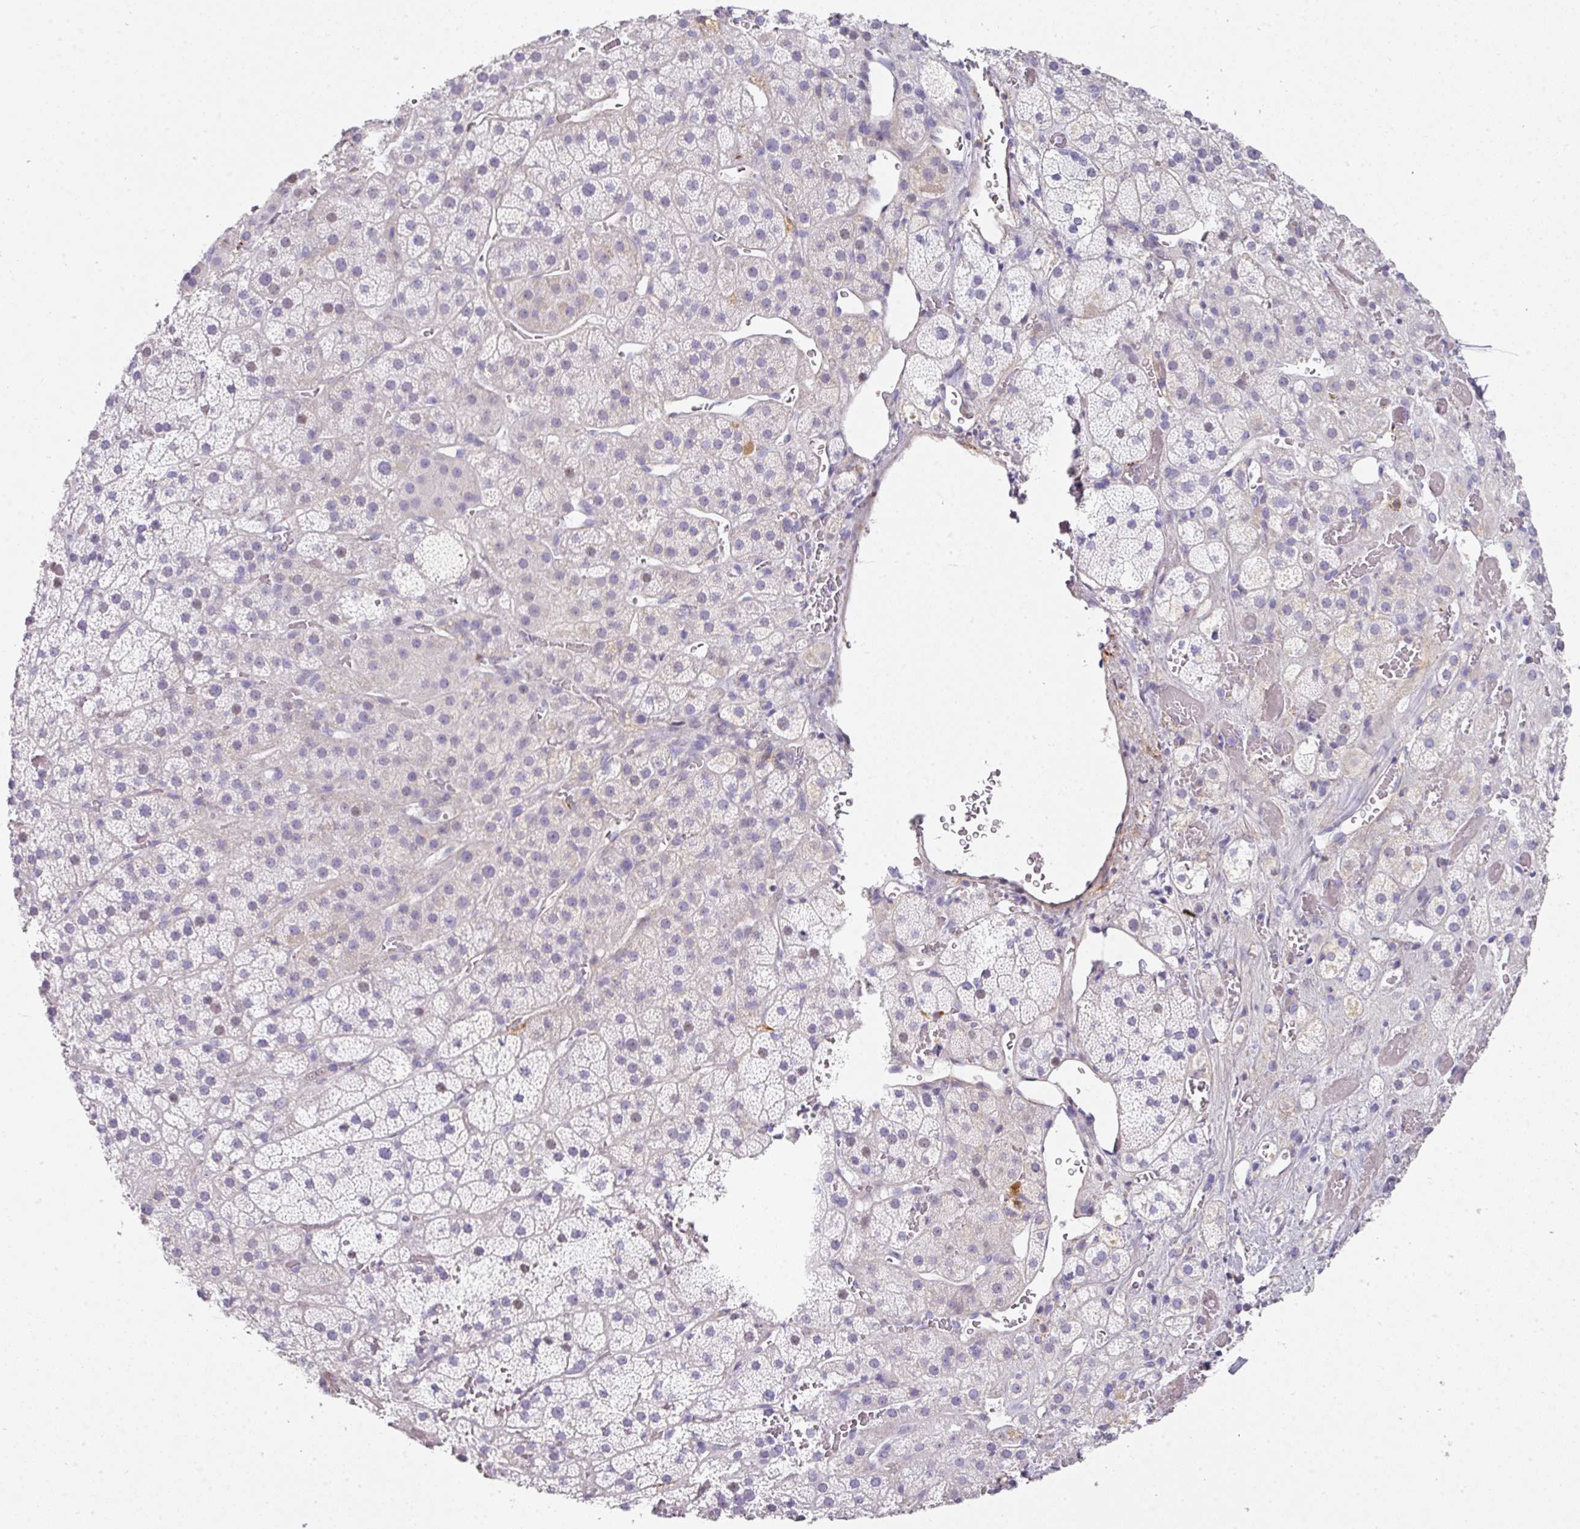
{"staining": {"intensity": "negative", "quantity": "none", "location": "none"}, "tissue": "adrenal gland", "cell_type": "Glandular cells", "image_type": "normal", "snomed": [{"axis": "morphology", "description": "Normal tissue, NOS"}, {"axis": "topography", "description": "Adrenal gland"}], "caption": "Photomicrograph shows no significant protein staining in glandular cells of normal adrenal gland. (DAB IHC, high magnification).", "gene": "ANKRD29", "patient": {"sex": "male", "age": 57}}